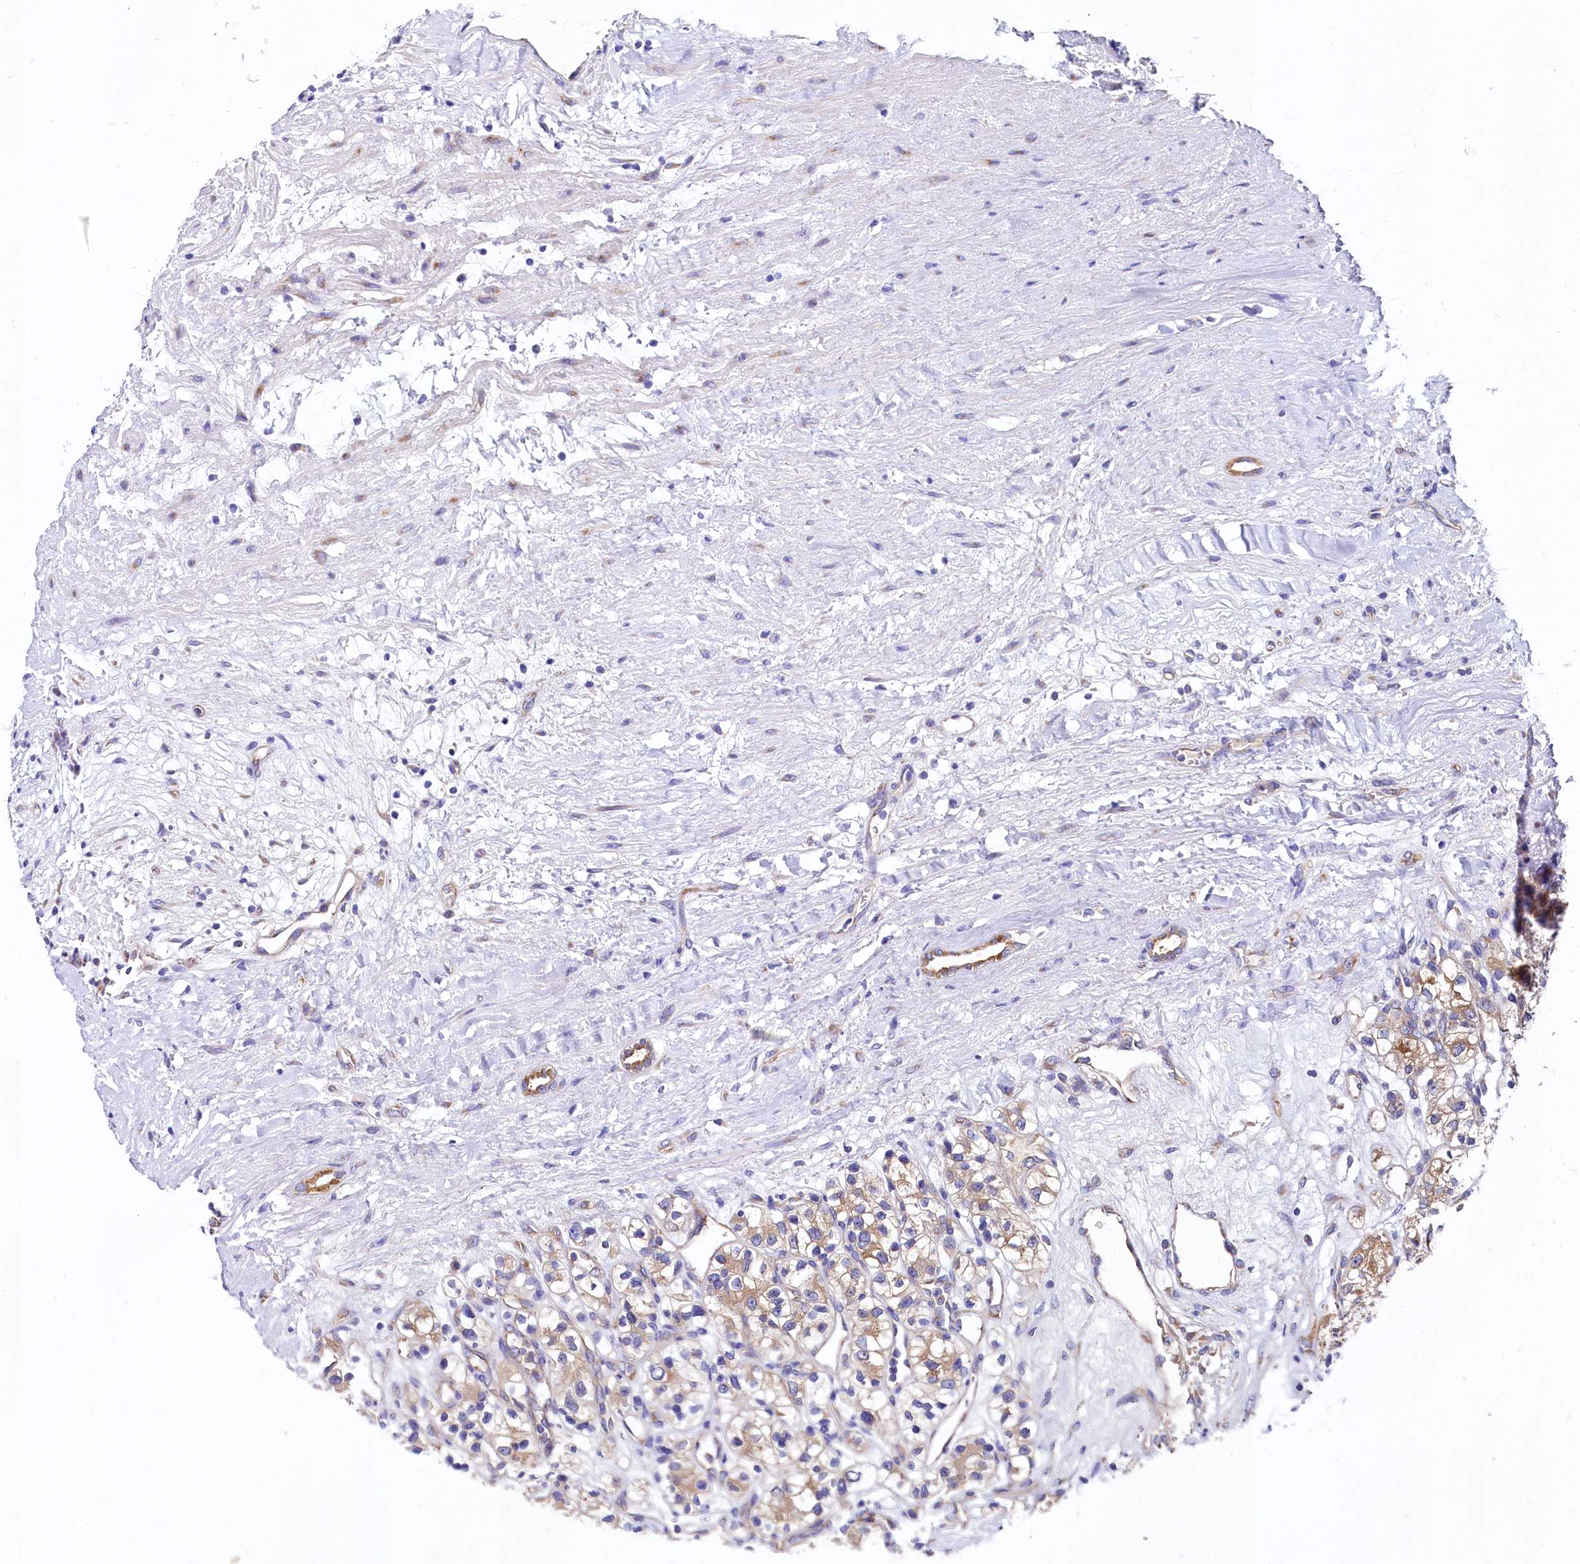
{"staining": {"intensity": "weak", "quantity": ">75%", "location": "cytoplasmic/membranous"}, "tissue": "renal cancer", "cell_type": "Tumor cells", "image_type": "cancer", "snomed": [{"axis": "morphology", "description": "Adenocarcinoma, NOS"}, {"axis": "topography", "description": "Kidney"}], "caption": "A brown stain highlights weak cytoplasmic/membranous expression of a protein in adenocarcinoma (renal) tumor cells.", "gene": "QARS1", "patient": {"sex": "female", "age": 57}}